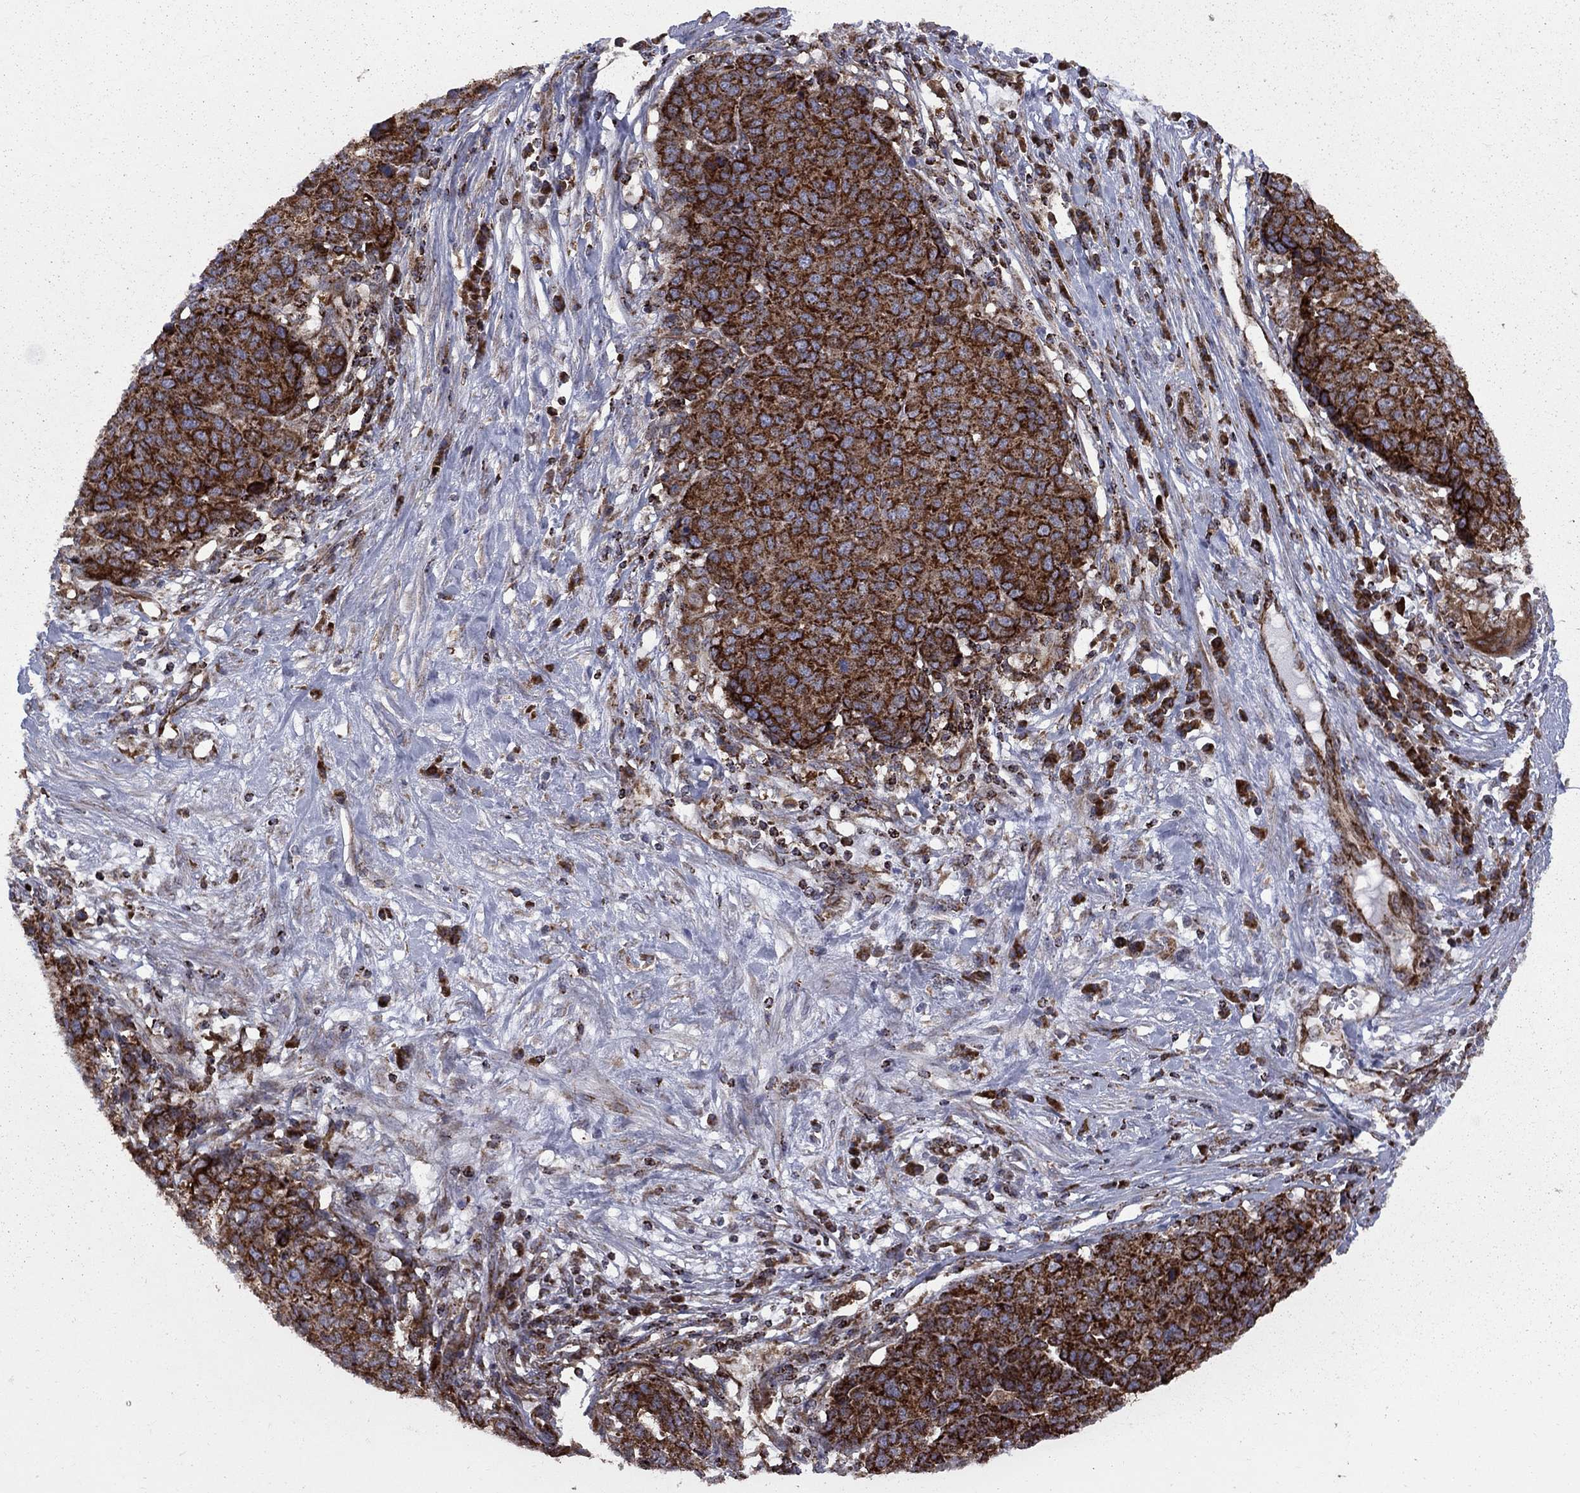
{"staining": {"intensity": "strong", "quantity": ">75%", "location": "cytoplasmic/membranous"}, "tissue": "ovarian cancer", "cell_type": "Tumor cells", "image_type": "cancer", "snomed": [{"axis": "morphology", "description": "Cystadenocarcinoma, serous, NOS"}, {"axis": "topography", "description": "Ovary"}], "caption": "Human ovarian cancer stained for a protein (brown) demonstrates strong cytoplasmic/membranous positive positivity in approximately >75% of tumor cells.", "gene": "CLPTM1", "patient": {"sex": "female", "age": 87}}